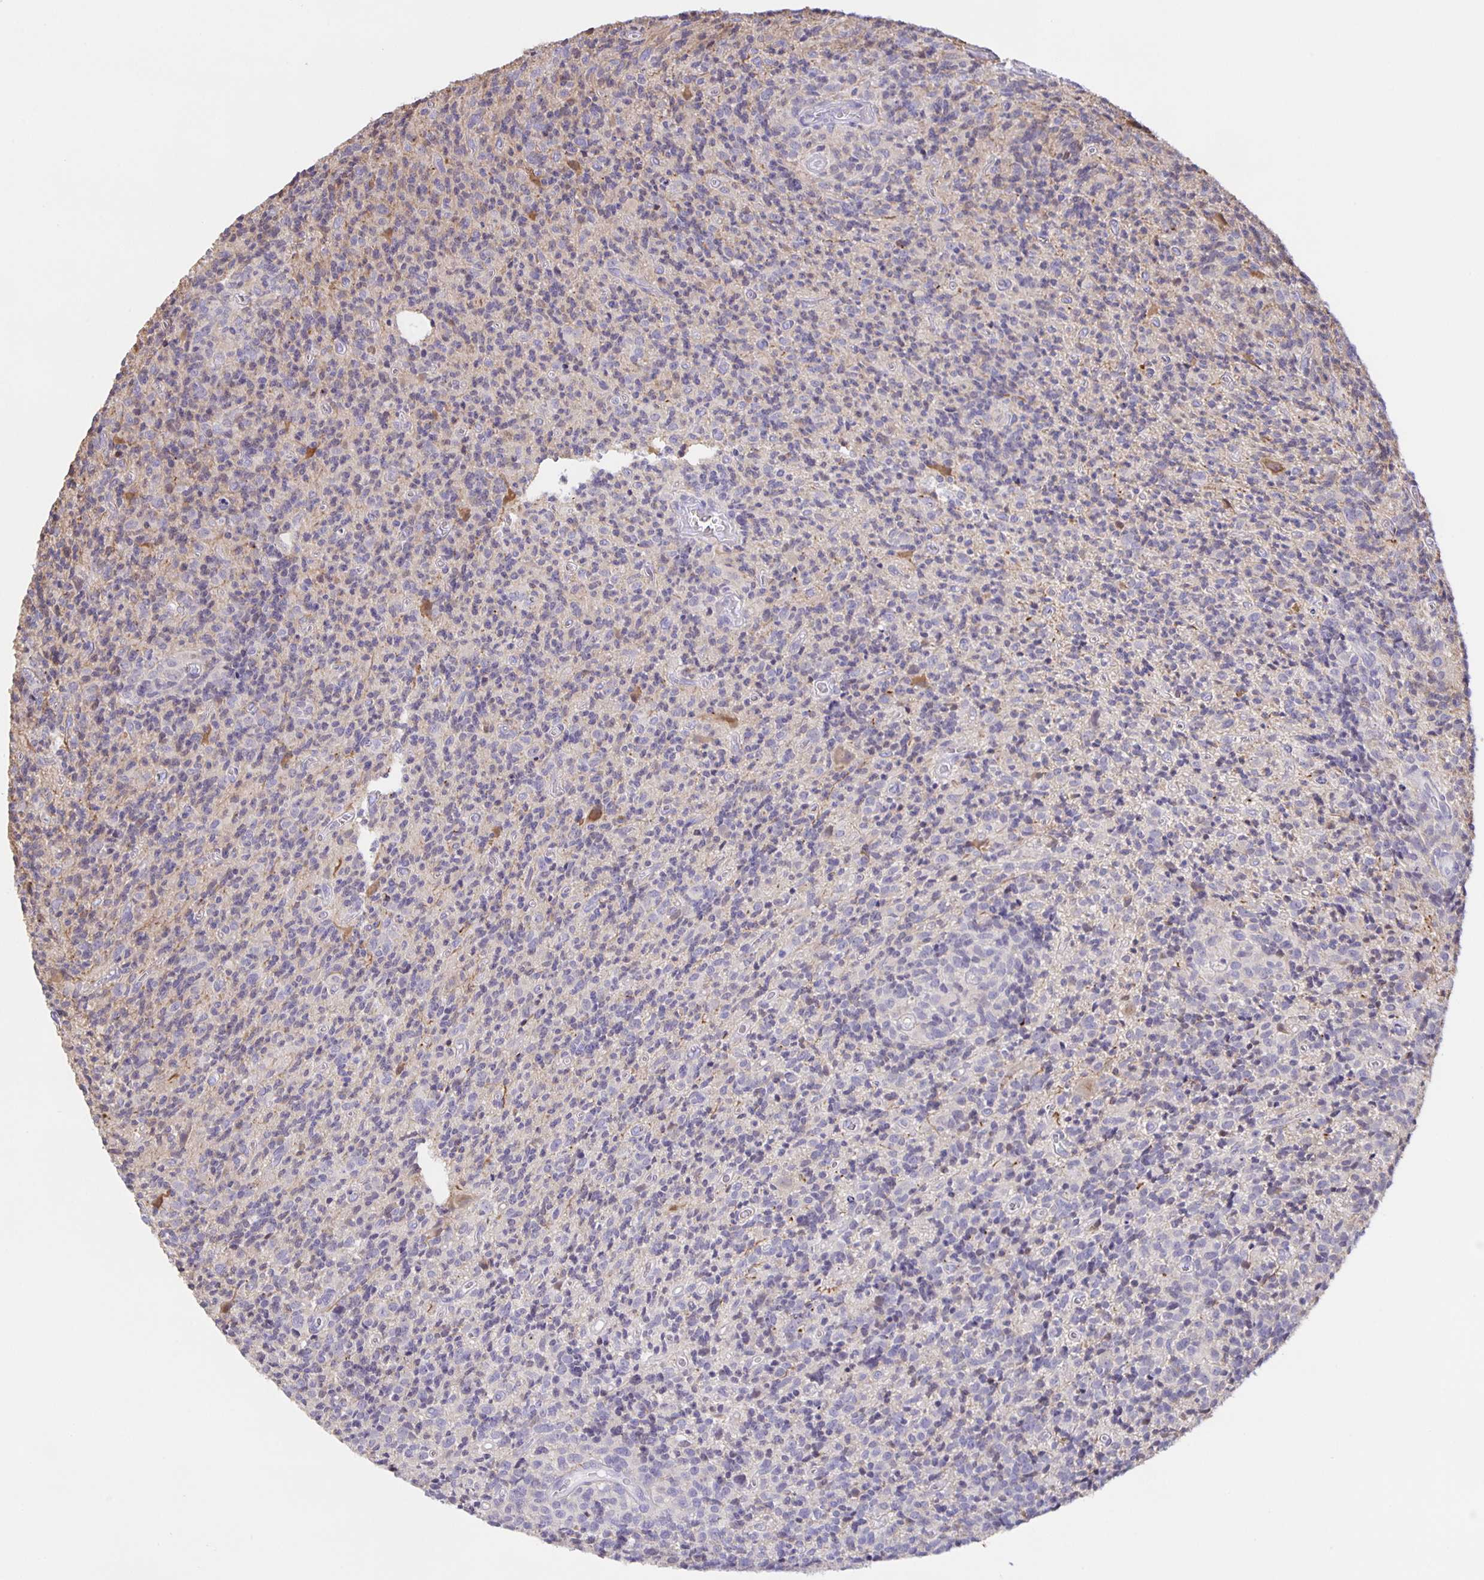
{"staining": {"intensity": "negative", "quantity": "none", "location": "none"}, "tissue": "glioma", "cell_type": "Tumor cells", "image_type": "cancer", "snomed": [{"axis": "morphology", "description": "Glioma, malignant, High grade"}, {"axis": "topography", "description": "Brain"}], "caption": "An immunohistochemistry (IHC) photomicrograph of malignant glioma (high-grade) is shown. There is no staining in tumor cells of malignant glioma (high-grade).", "gene": "MARCHF6", "patient": {"sex": "male", "age": 76}}